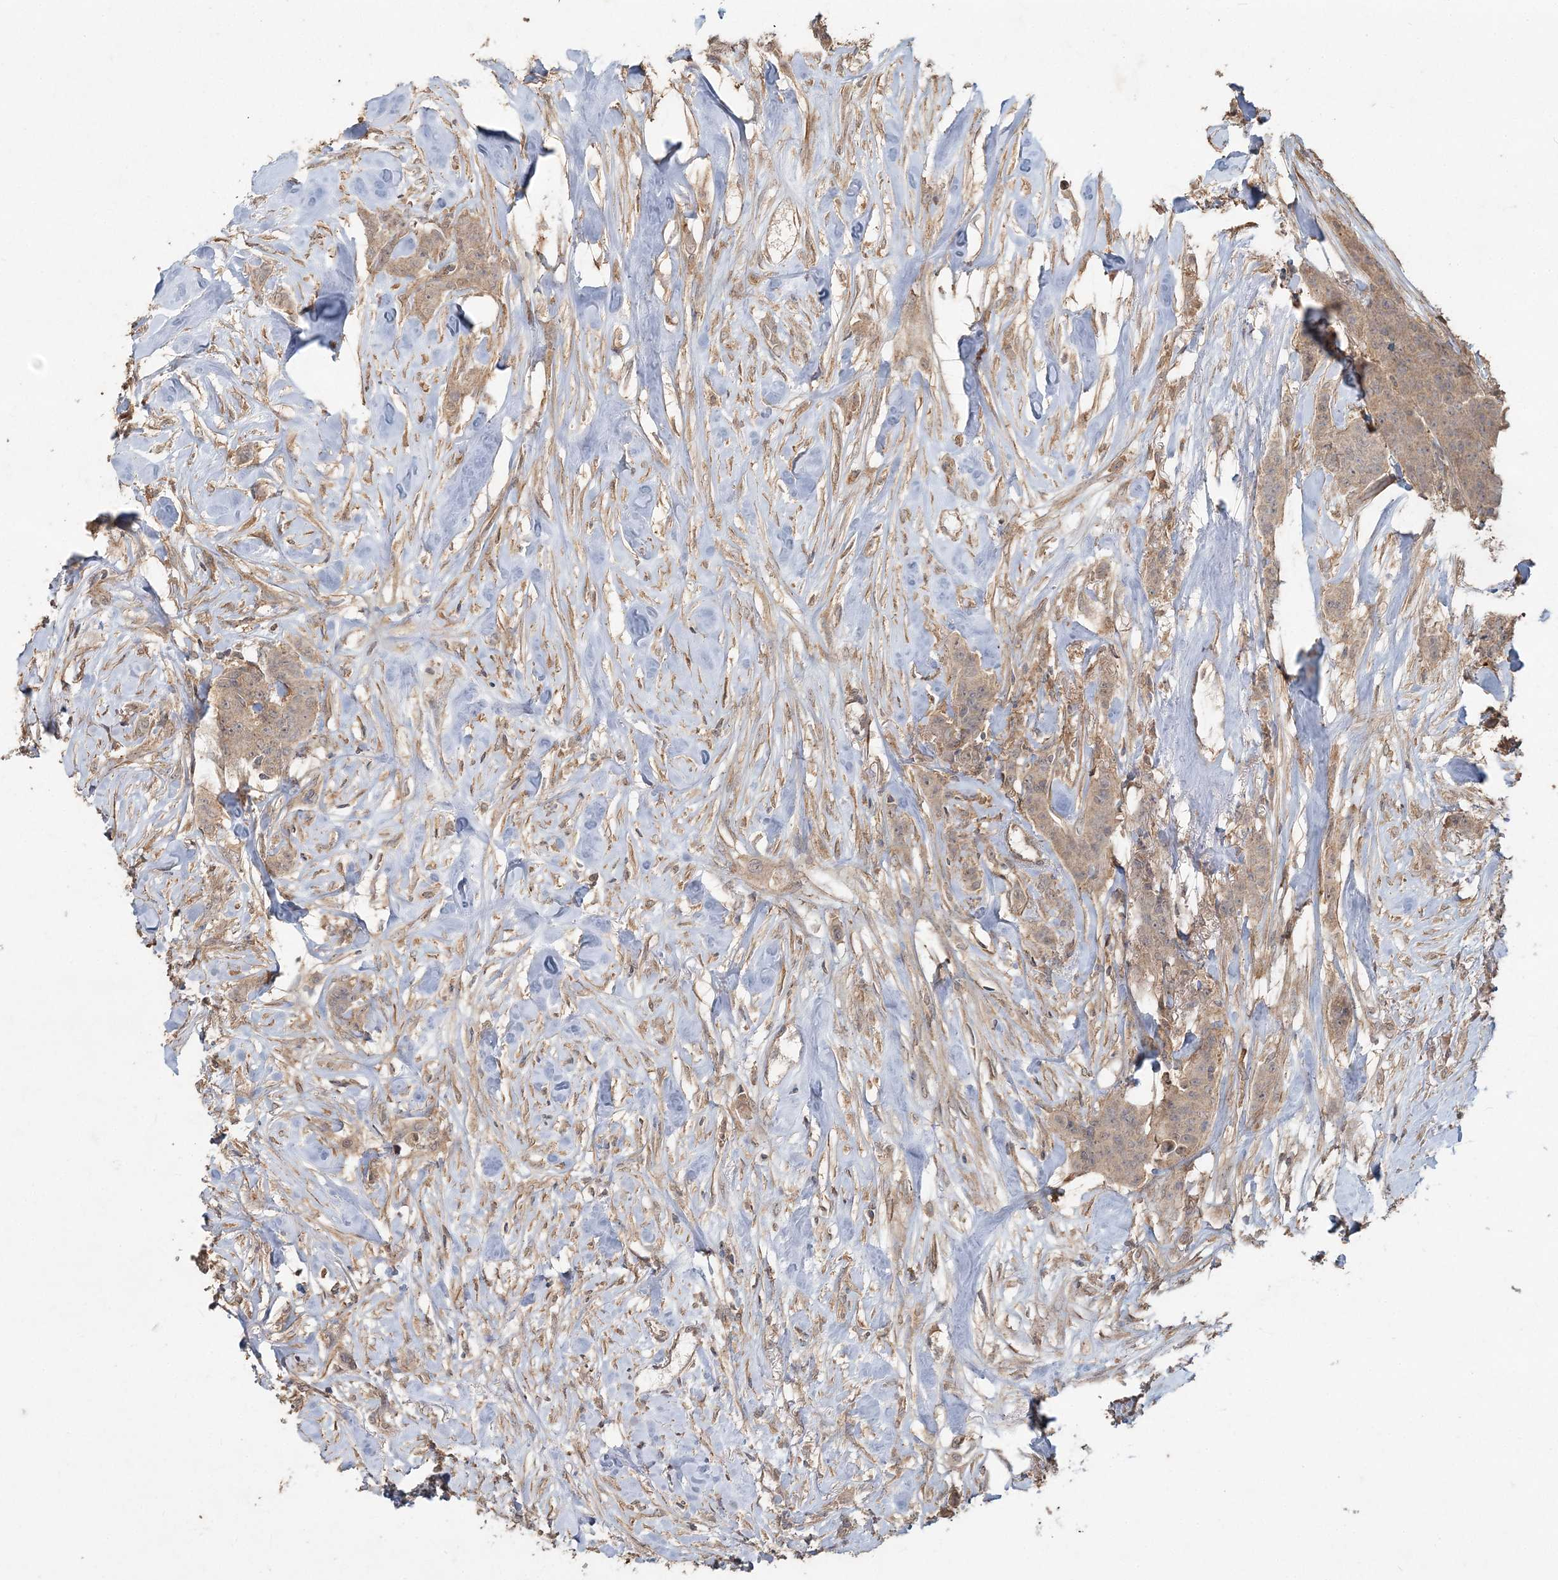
{"staining": {"intensity": "weak", "quantity": ">75%", "location": "cytoplasmic/membranous"}, "tissue": "breast cancer", "cell_type": "Tumor cells", "image_type": "cancer", "snomed": [{"axis": "morphology", "description": "Duct carcinoma"}, {"axis": "topography", "description": "Breast"}], "caption": "Breast invasive ductal carcinoma tissue demonstrates weak cytoplasmic/membranous expression in approximately >75% of tumor cells", "gene": "SPRY1", "patient": {"sex": "female", "age": 40}}